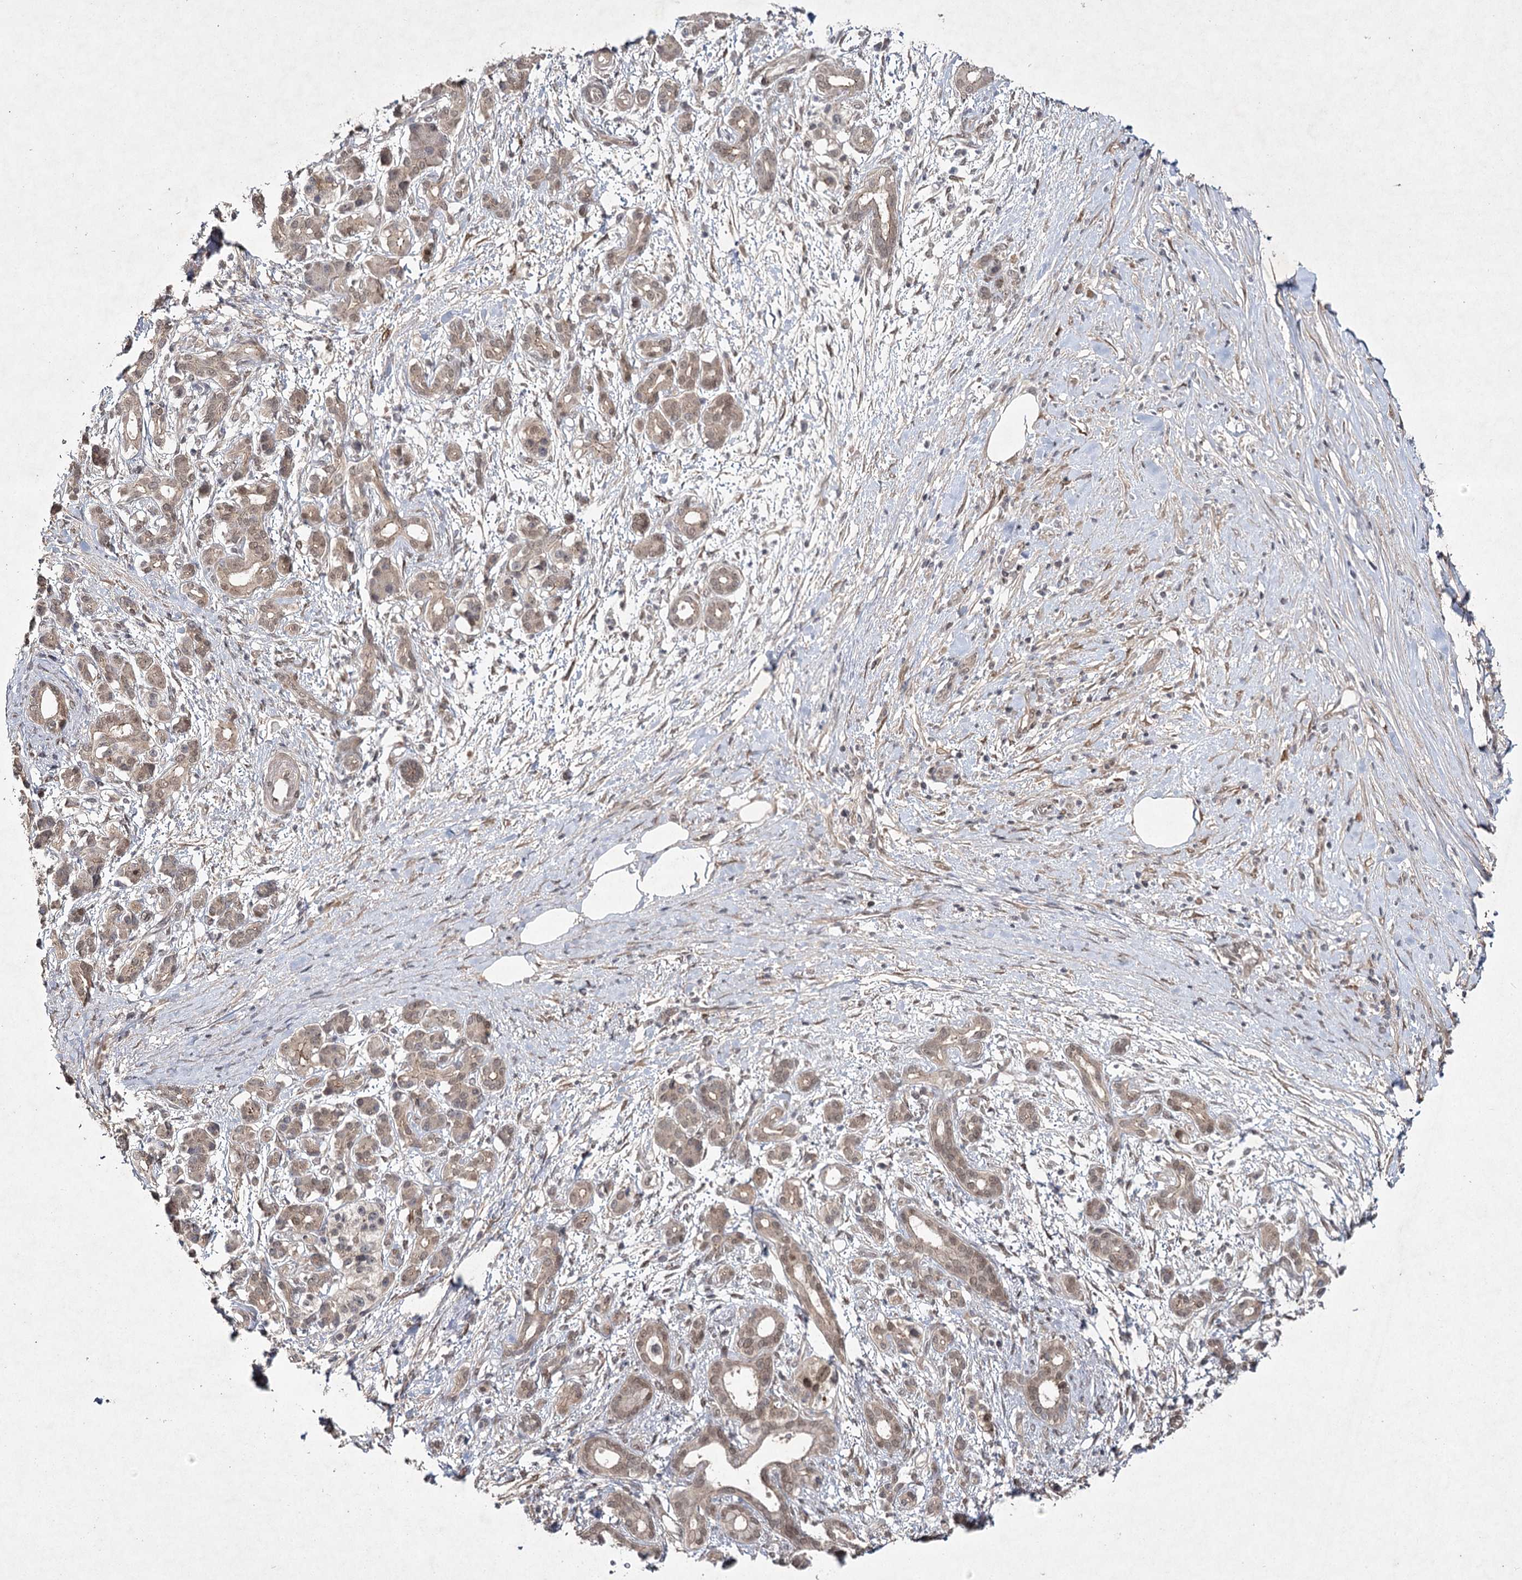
{"staining": {"intensity": "weak", "quantity": ">75%", "location": "cytoplasmic/membranous,nuclear"}, "tissue": "pancreatic cancer", "cell_type": "Tumor cells", "image_type": "cancer", "snomed": [{"axis": "morphology", "description": "Adenocarcinoma, NOS"}, {"axis": "topography", "description": "Pancreas"}], "caption": "DAB (3,3'-diaminobenzidine) immunohistochemical staining of human pancreatic adenocarcinoma reveals weak cytoplasmic/membranous and nuclear protein expression in about >75% of tumor cells.", "gene": "DCUN1D4", "patient": {"sex": "female", "age": 55}}